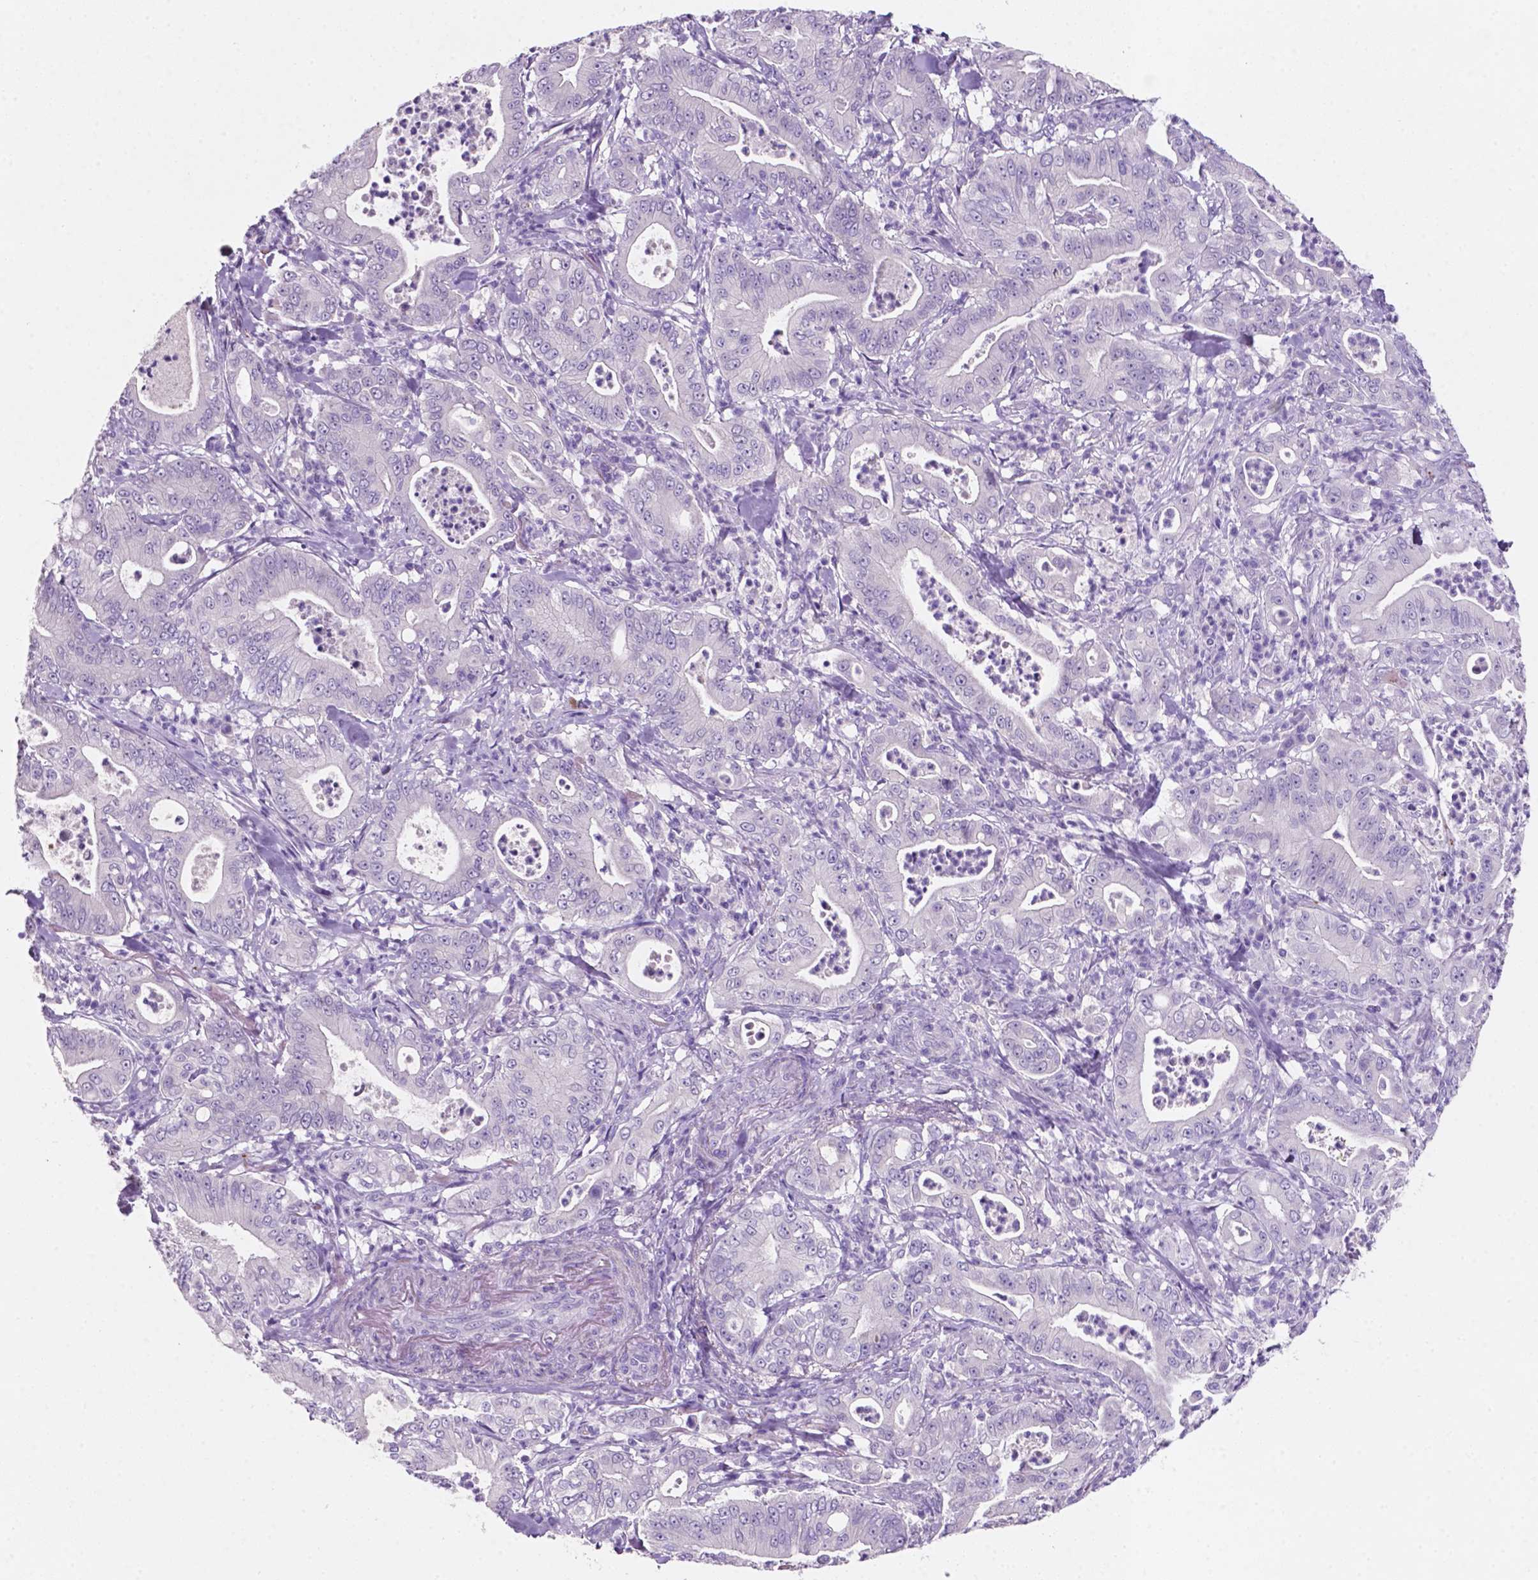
{"staining": {"intensity": "negative", "quantity": "none", "location": "none"}, "tissue": "pancreatic cancer", "cell_type": "Tumor cells", "image_type": "cancer", "snomed": [{"axis": "morphology", "description": "Adenocarcinoma, NOS"}, {"axis": "topography", "description": "Pancreas"}], "caption": "A high-resolution micrograph shows immunohistochemistry (IHC) staining of pancreatic cancer, which shows no significant positivity in tumor cells. The staining was performed using DAB to visualize the protein expression in brown, while the nuclei were stained in blue with hematoxylin (Magnification: 20x).", "gene": "EBLN2", "patient": {"sex": "male", "age": 71}}